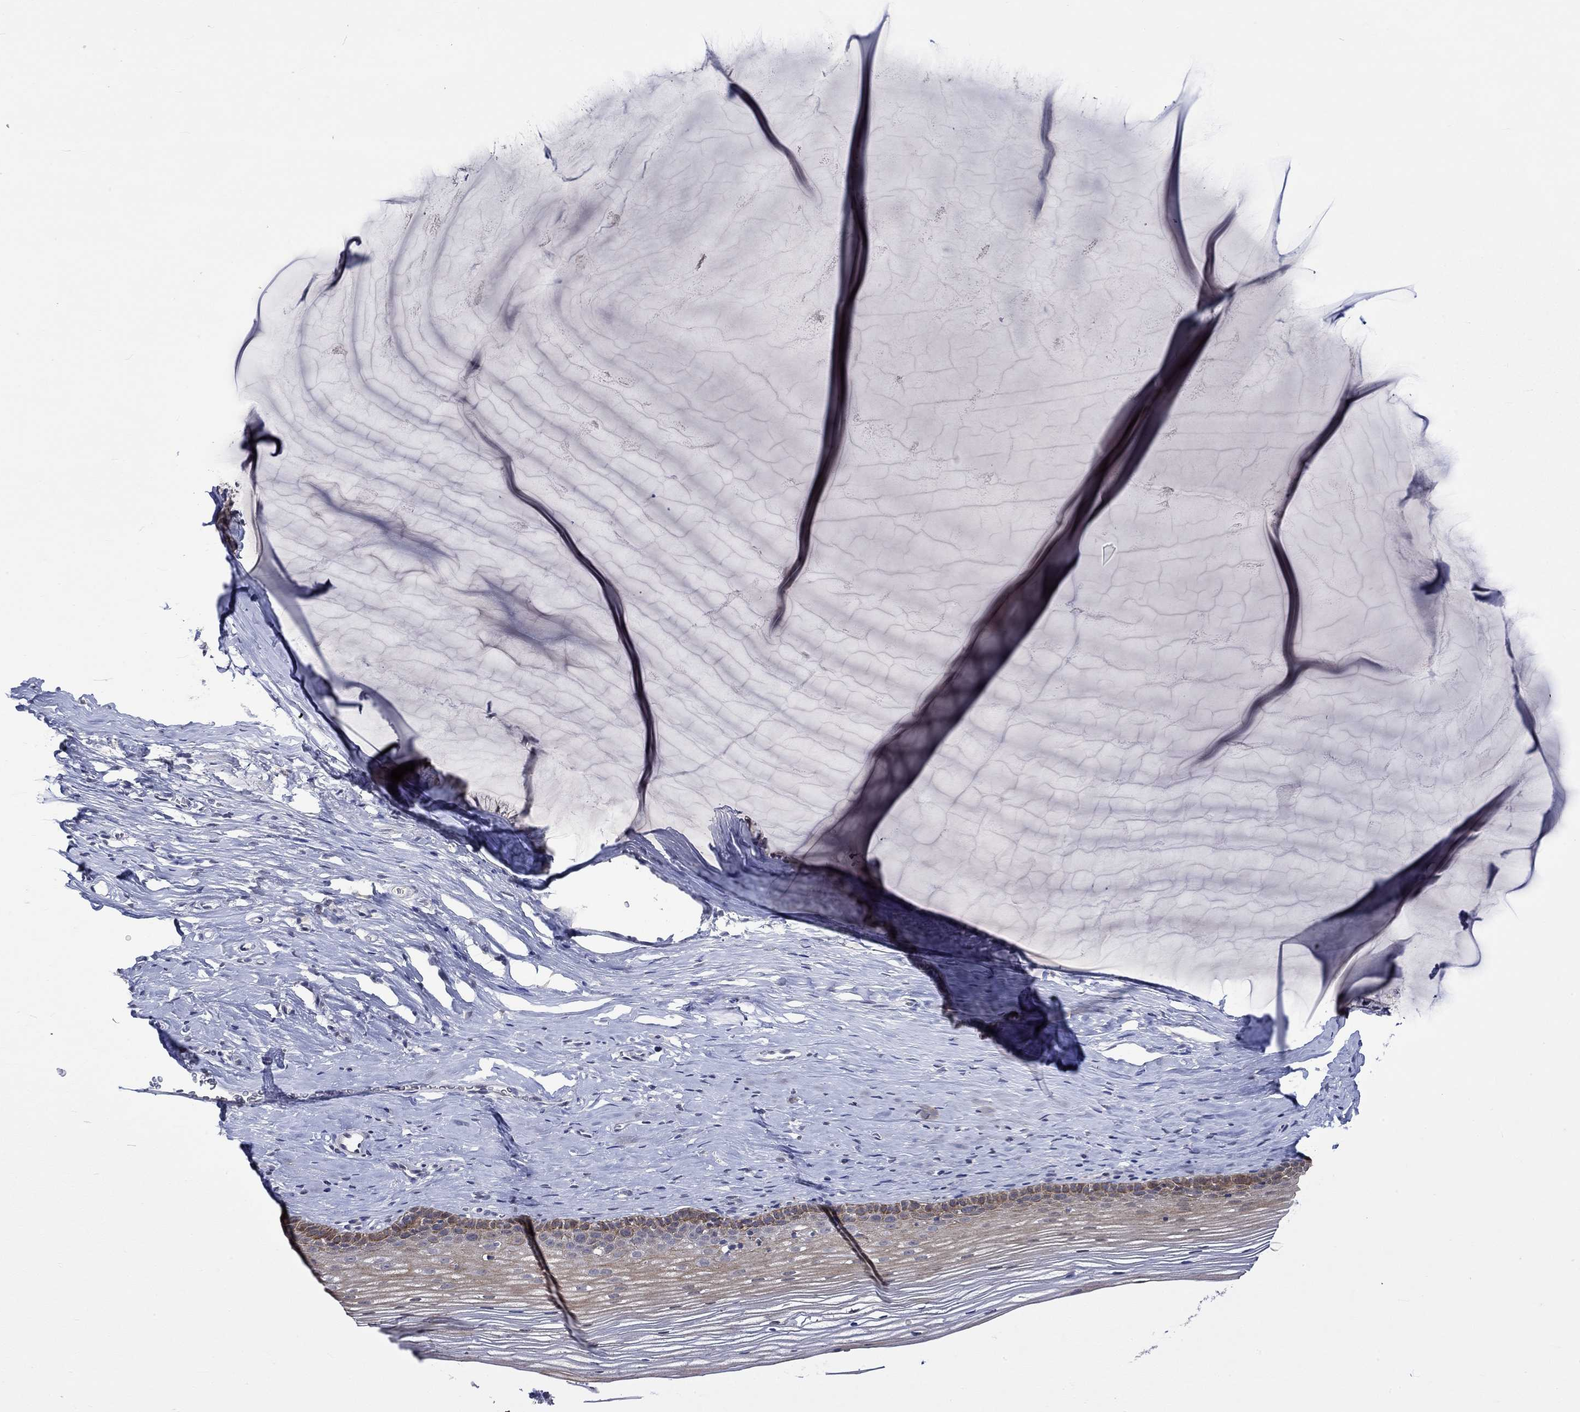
{"staining": {"intensity": "moderate", "quantity": "25%-75%", "location": "cytoplasmic/membranous"}, "tissue": "cervix", "cell_type": "Squamous epithelial cells", "image_type": "normal", "snomed": [{"axis": "morphology", "description": "Normal tissue, NOS"}, {"axis": "topography", "description": "Cervix"}], "caption": "Immunohistochemical staining of unremarkable cervix shows moderate cytoplasmic/membranous protein staining in approximately 25%-75% of squamous epithelial cells. The protein of interest is stained brown, and the nuclei are stained in blue (DAB (3,3'-diaminobenzidine) IHC with brightfield microscopy, high magnification).", "gene": "DDX3Y", "patient": {"sex": "female", "age": 40}}